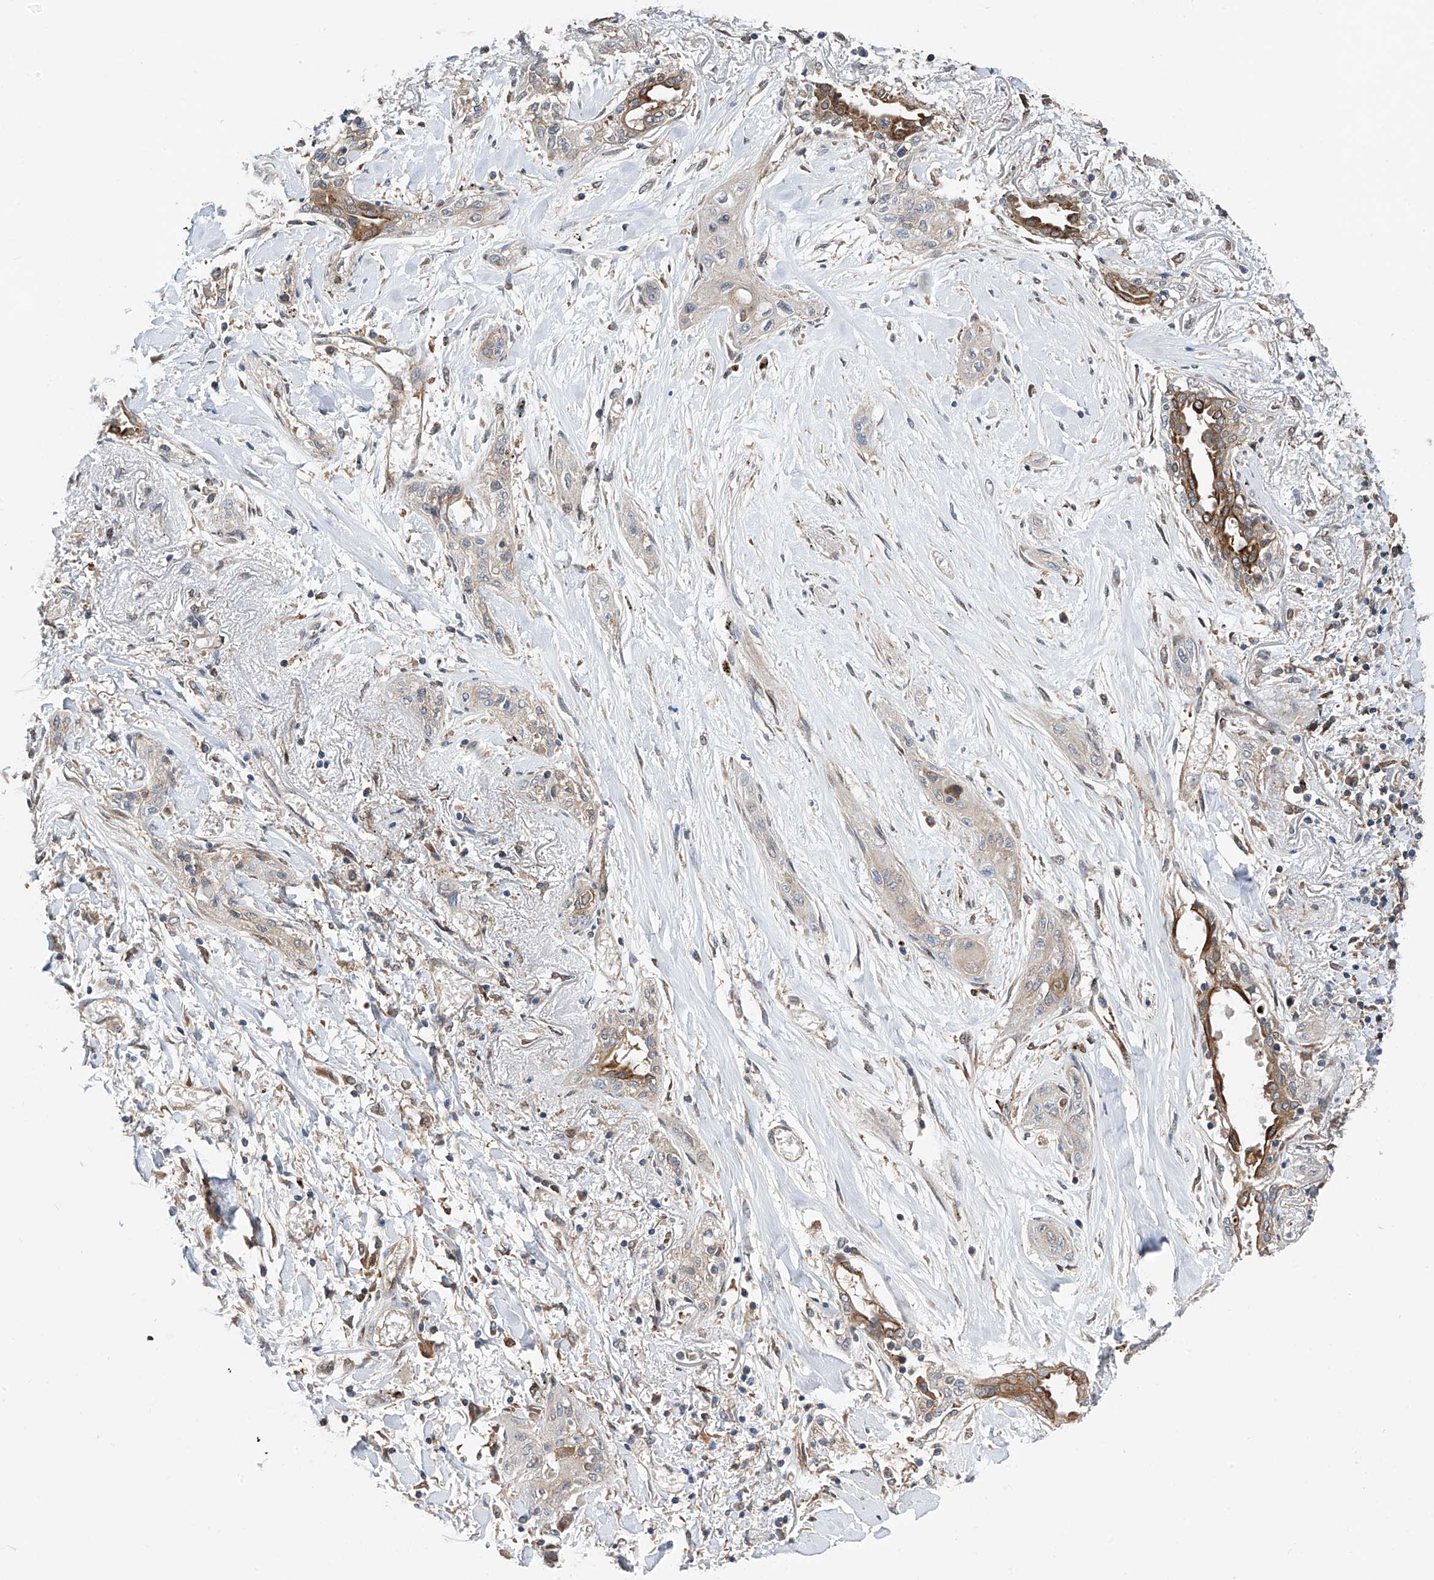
{"staining": {"intensity": "negative", "quantity": "none", "location": "none"}, "tissue": "lung cancer", "cell_type": "Tumor cells", "image_type": "cancer", "snomed": [{"axis": "morphology", "description": "Squamous cell carcinoma, NOS"}, {"axis": "topography", "description": "Lung"}], "caption": "Tumor cells show no significant expression in lung squamous cell carcinoma.", "gene": "CHPF", "patient": {"sex": "female", "age": 47}}